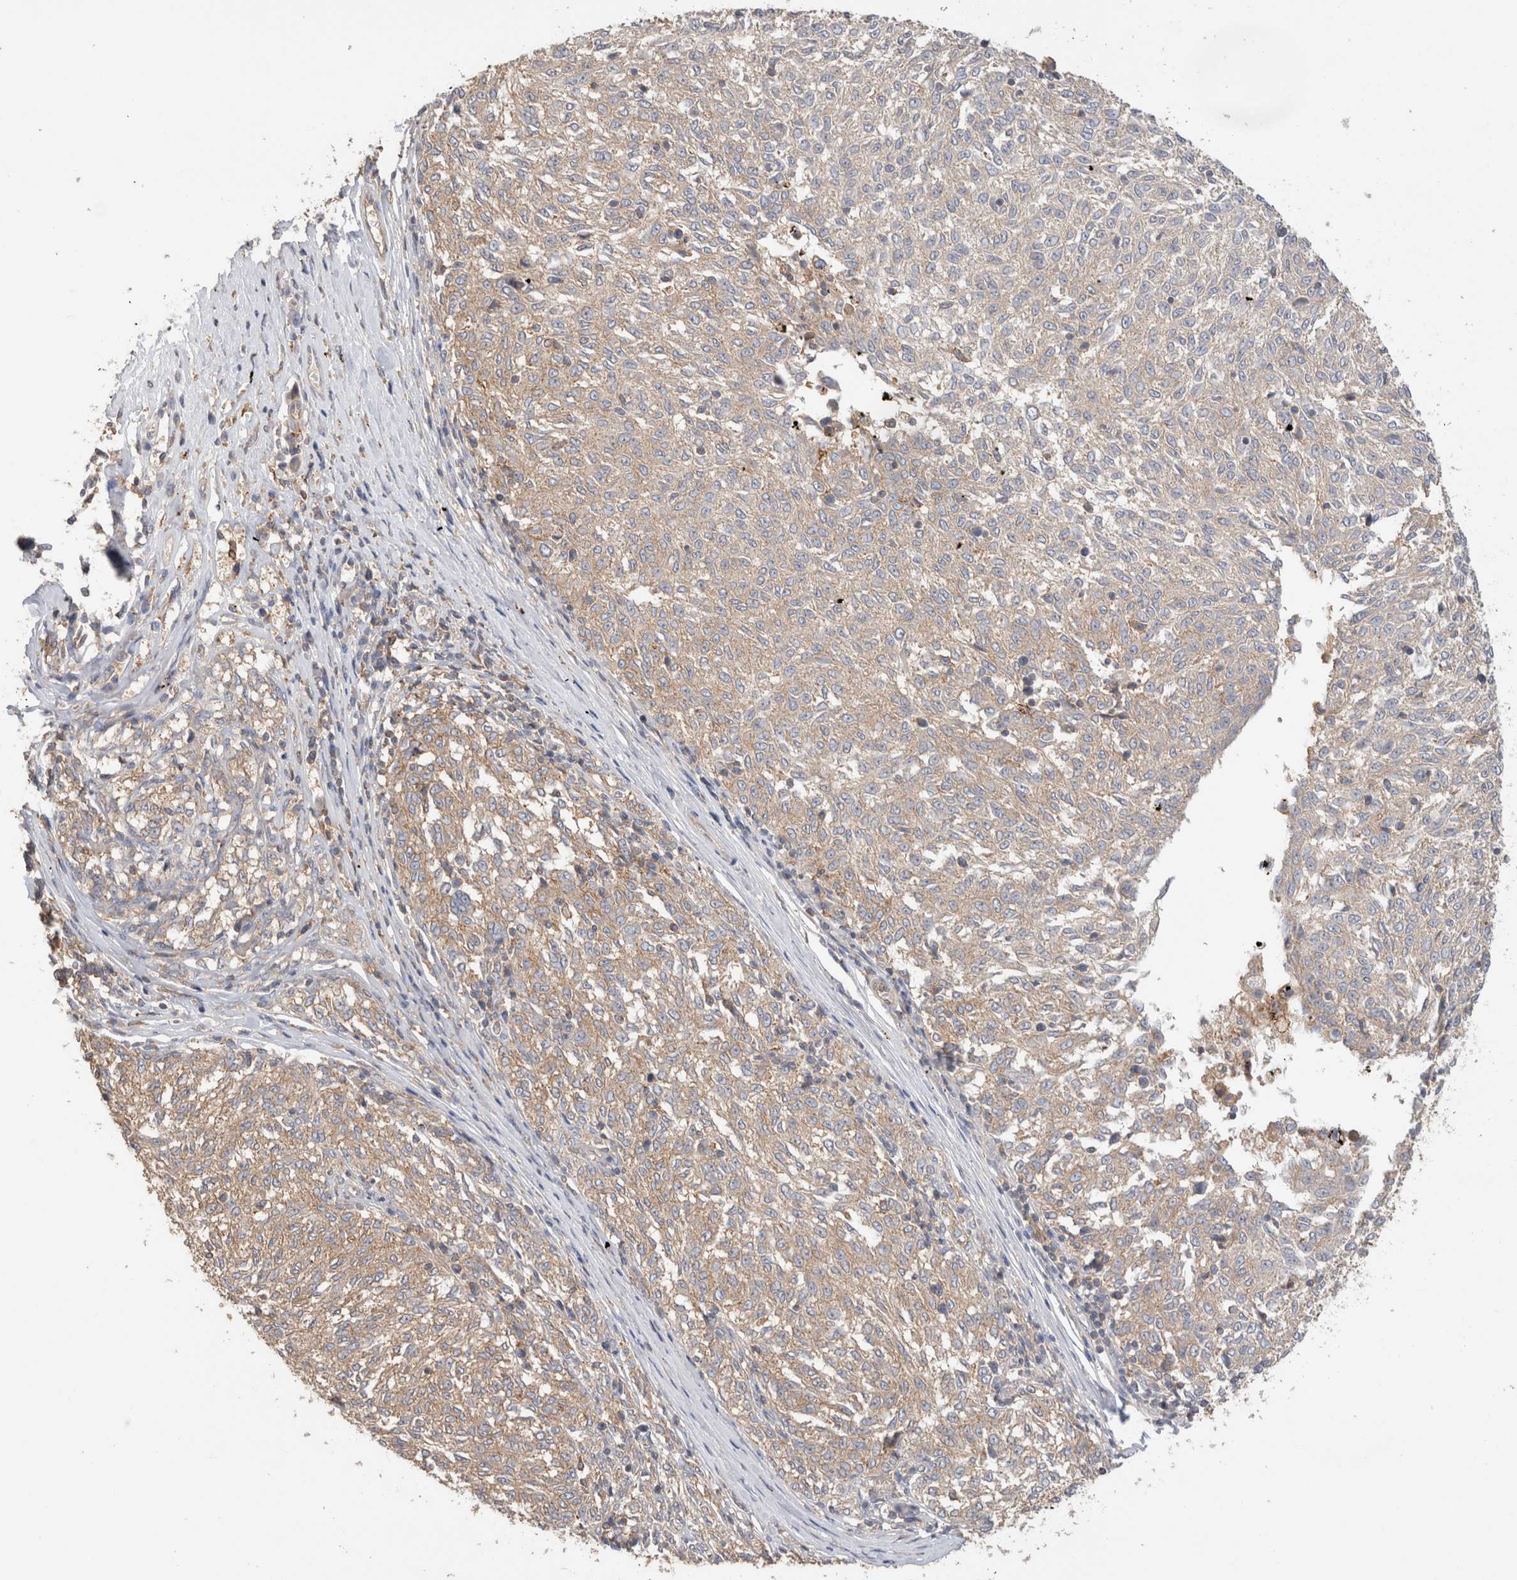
{"staining": {"intensity": "weak", "quantity": ">75%", "location": "cytoplasmic/membranous"}, "tissue": "melanoma", "cell_type": "Tumor cells", "image_type": "cancer", "snomed": [{"axis": "morphology", "description": "Malignant melanoma, NOS"}, {"axis": "topography", "description": "Skin"}], "caption": "Weak cytoplasmic/membranous expression for a protein is present in about >75% of tumor cells of malignant melanoma using IHC.", "gene": "CFAP418", "patient": {"sex": "female", "age": 72}}